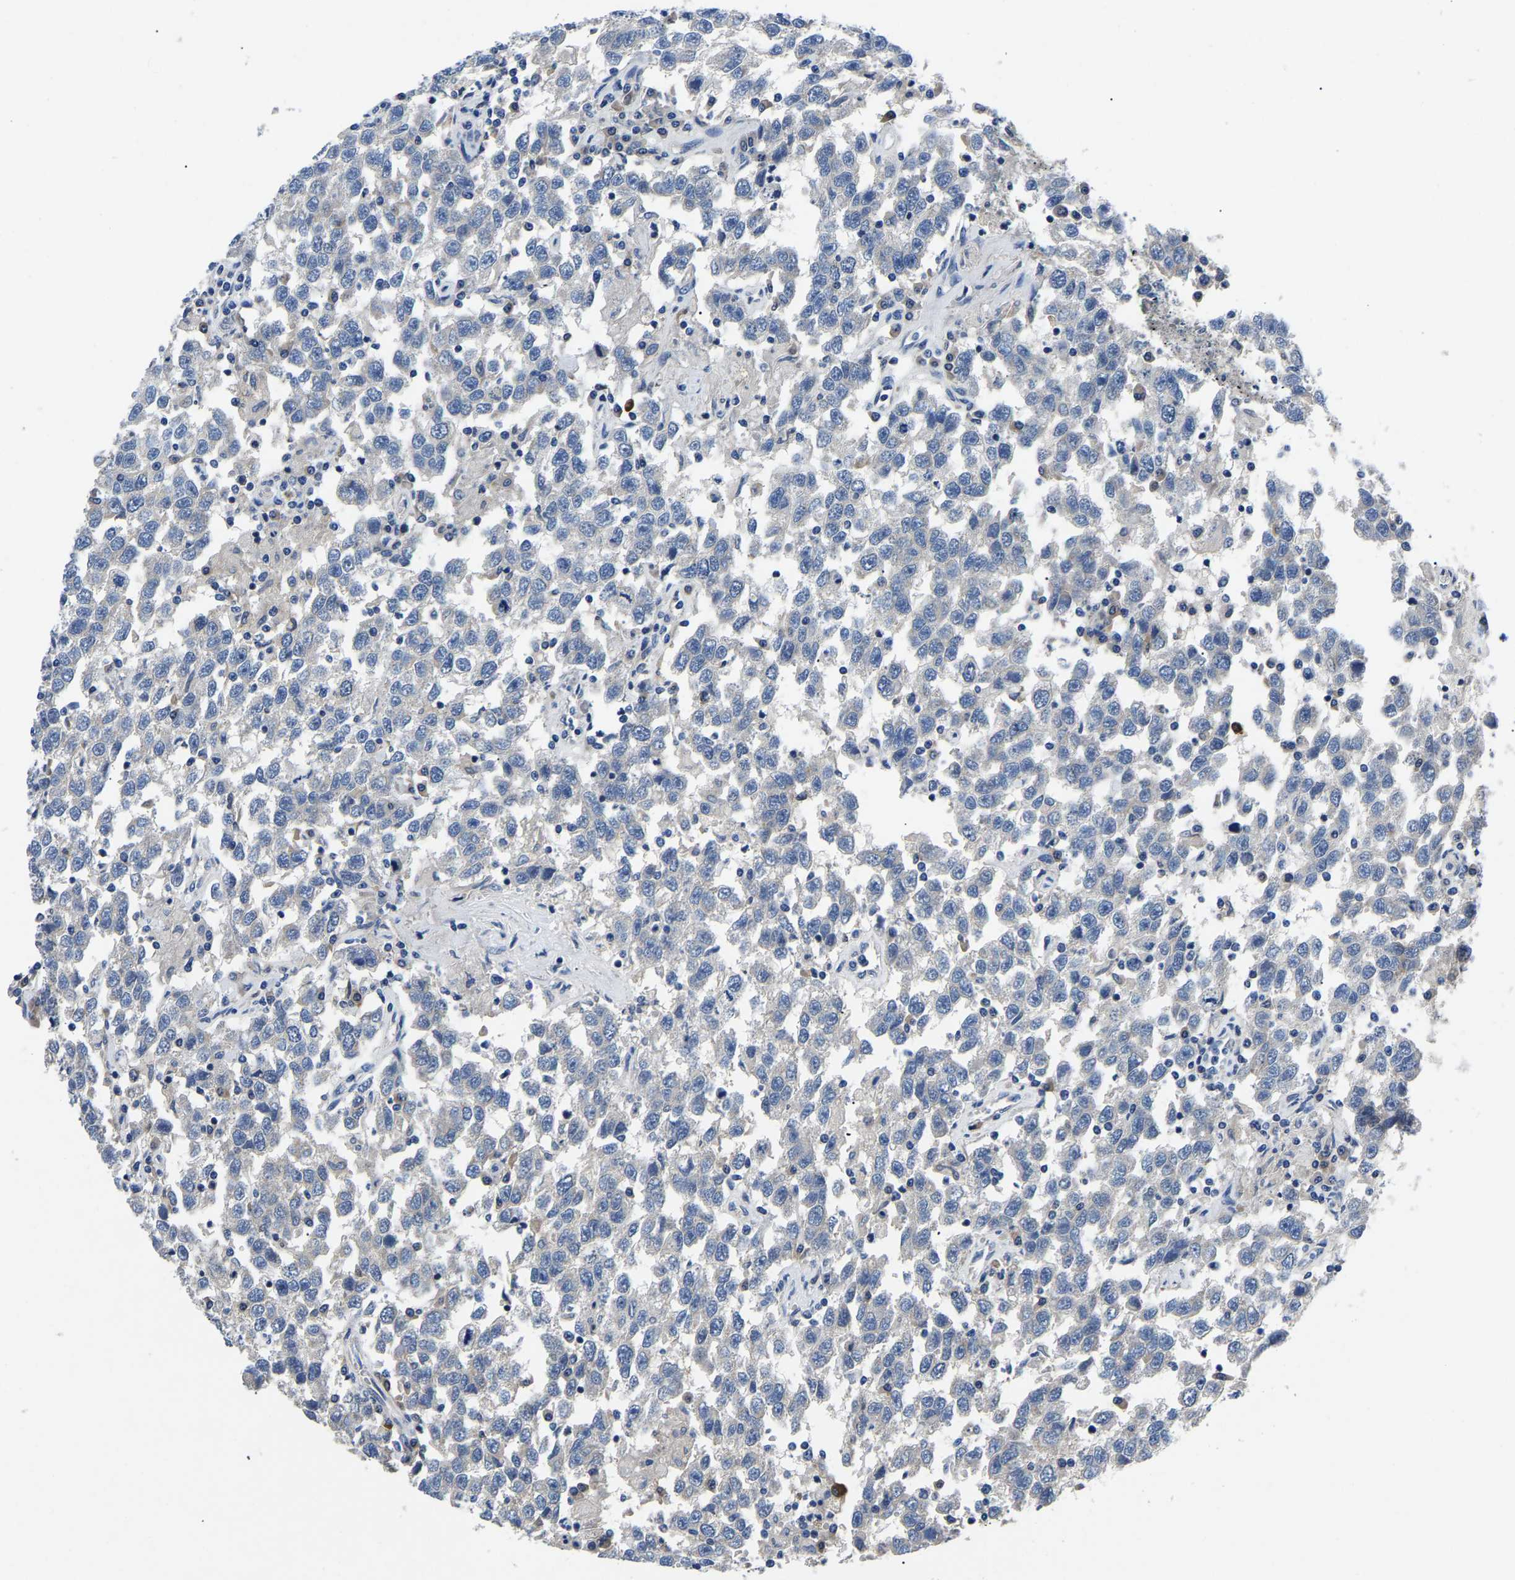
{"staining": {"intensity": "negative", "quantity": "none", "location": "none"}, "tissue": "testis cancer", "cell_type": "Tumor cells", "image_type": "cancer", "snomed": [{"axis": "morphology", "description": "Seminoma, NOS"}, {"axis": "topography", "description": "Testis"}], "caption": "Immunohistochemistry (IHC) of testis cancer (seminoma) displays no positivity in tumor cells.", "gene": "TOR1B", "patient": {"sex": "male", "age": 41}}